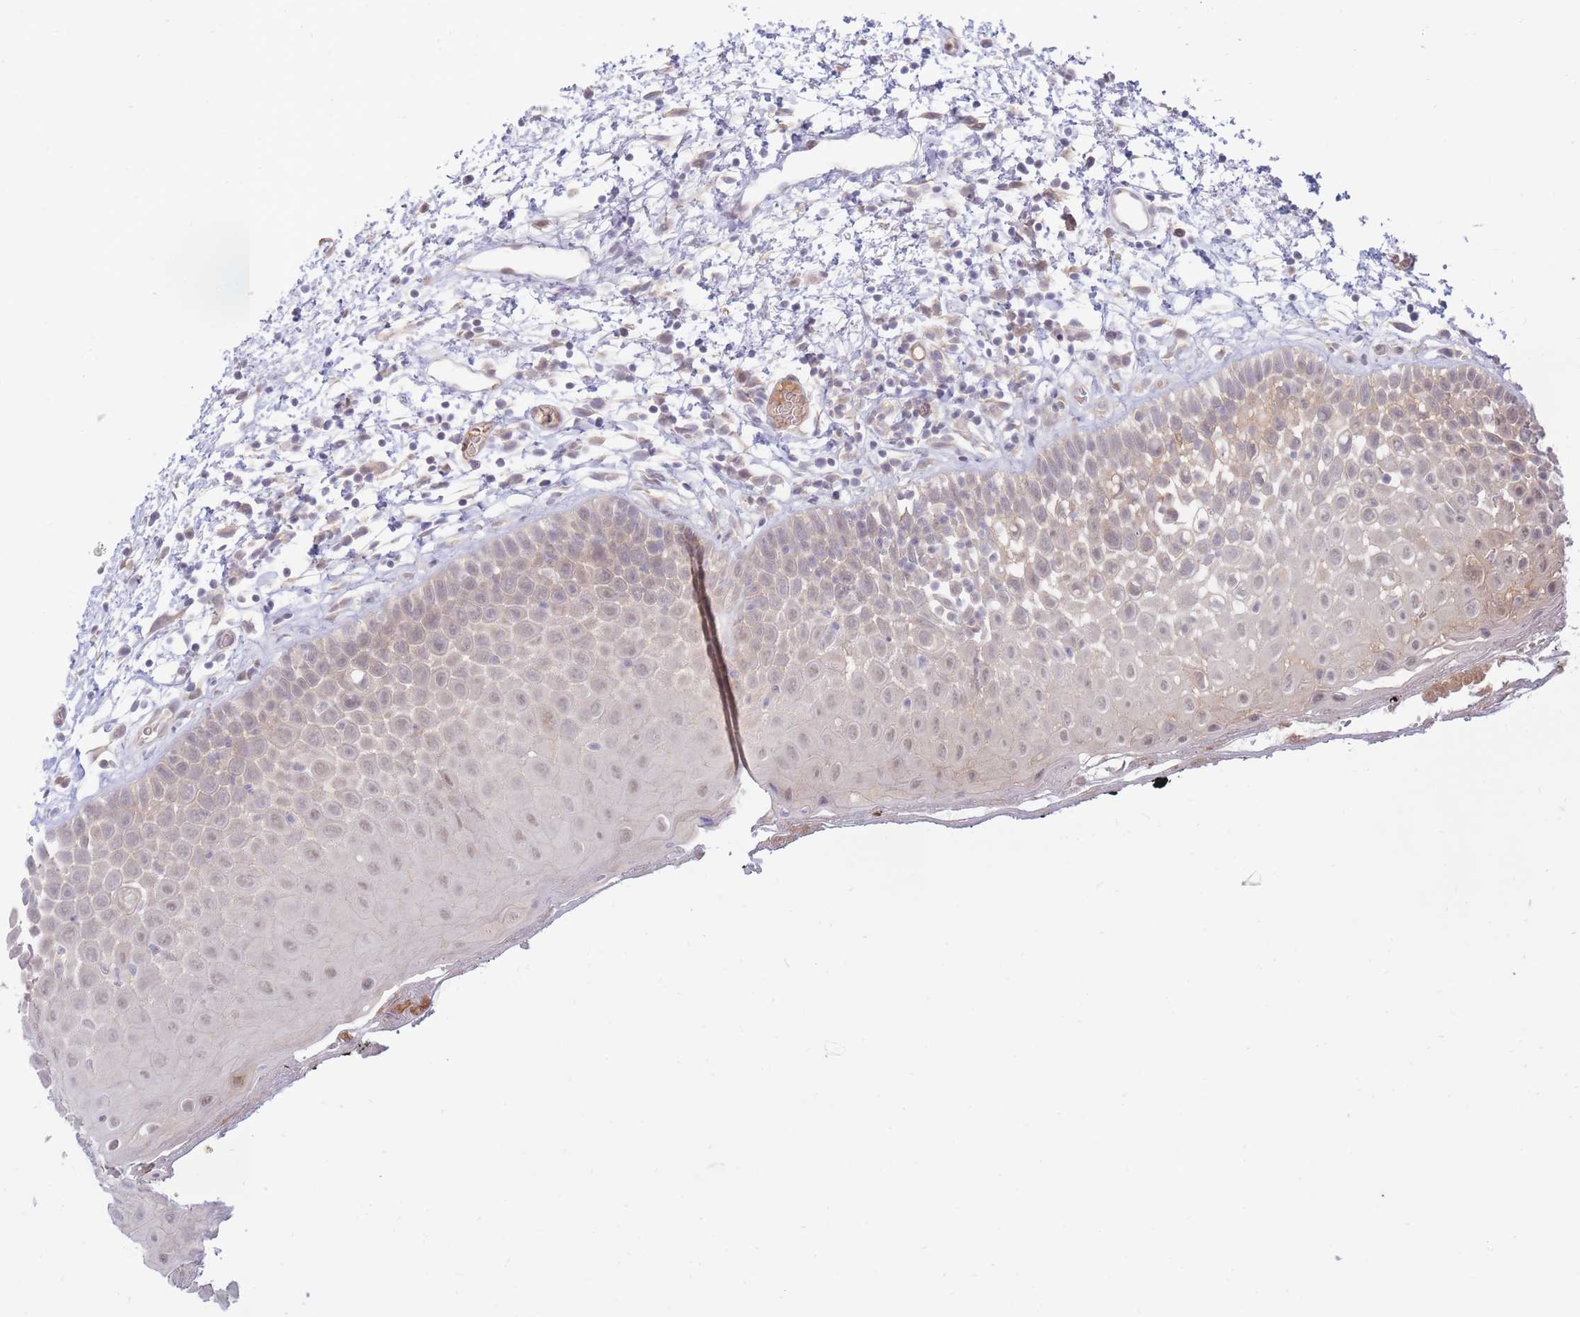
{"staining": {"intensity": "weak", "quantity": "<25%", "location": "nuclear"}, "tissue": "oral mucosa", "cell_type": "Squamous epithelial cells", "image_type": "normal", "snomed": [{"axis": "morphology", "description": "Normal tissue, NOS"}, {"axis": "morphology", "description": "Squamous cell carcinoma, NOS"}, {"axis": "topography", "description": "Oral tissue"}, {"axis": "topography", "description": "Tounge, NOS"}, {"axis": "topography", "description": "Head-Neck"}], "caption": "Immunohistochemistry micrograph of unremarkable oral mucosa: oral mucosa stained with DAB (3,3'-diaminobenzidine) displays no significant protein positivity in squamous epithelial cells. (DAB immunohistochemistry (IHC), high magnification).", "gene": "APOL4", "patient": {"sex": "male", "age": 76}}